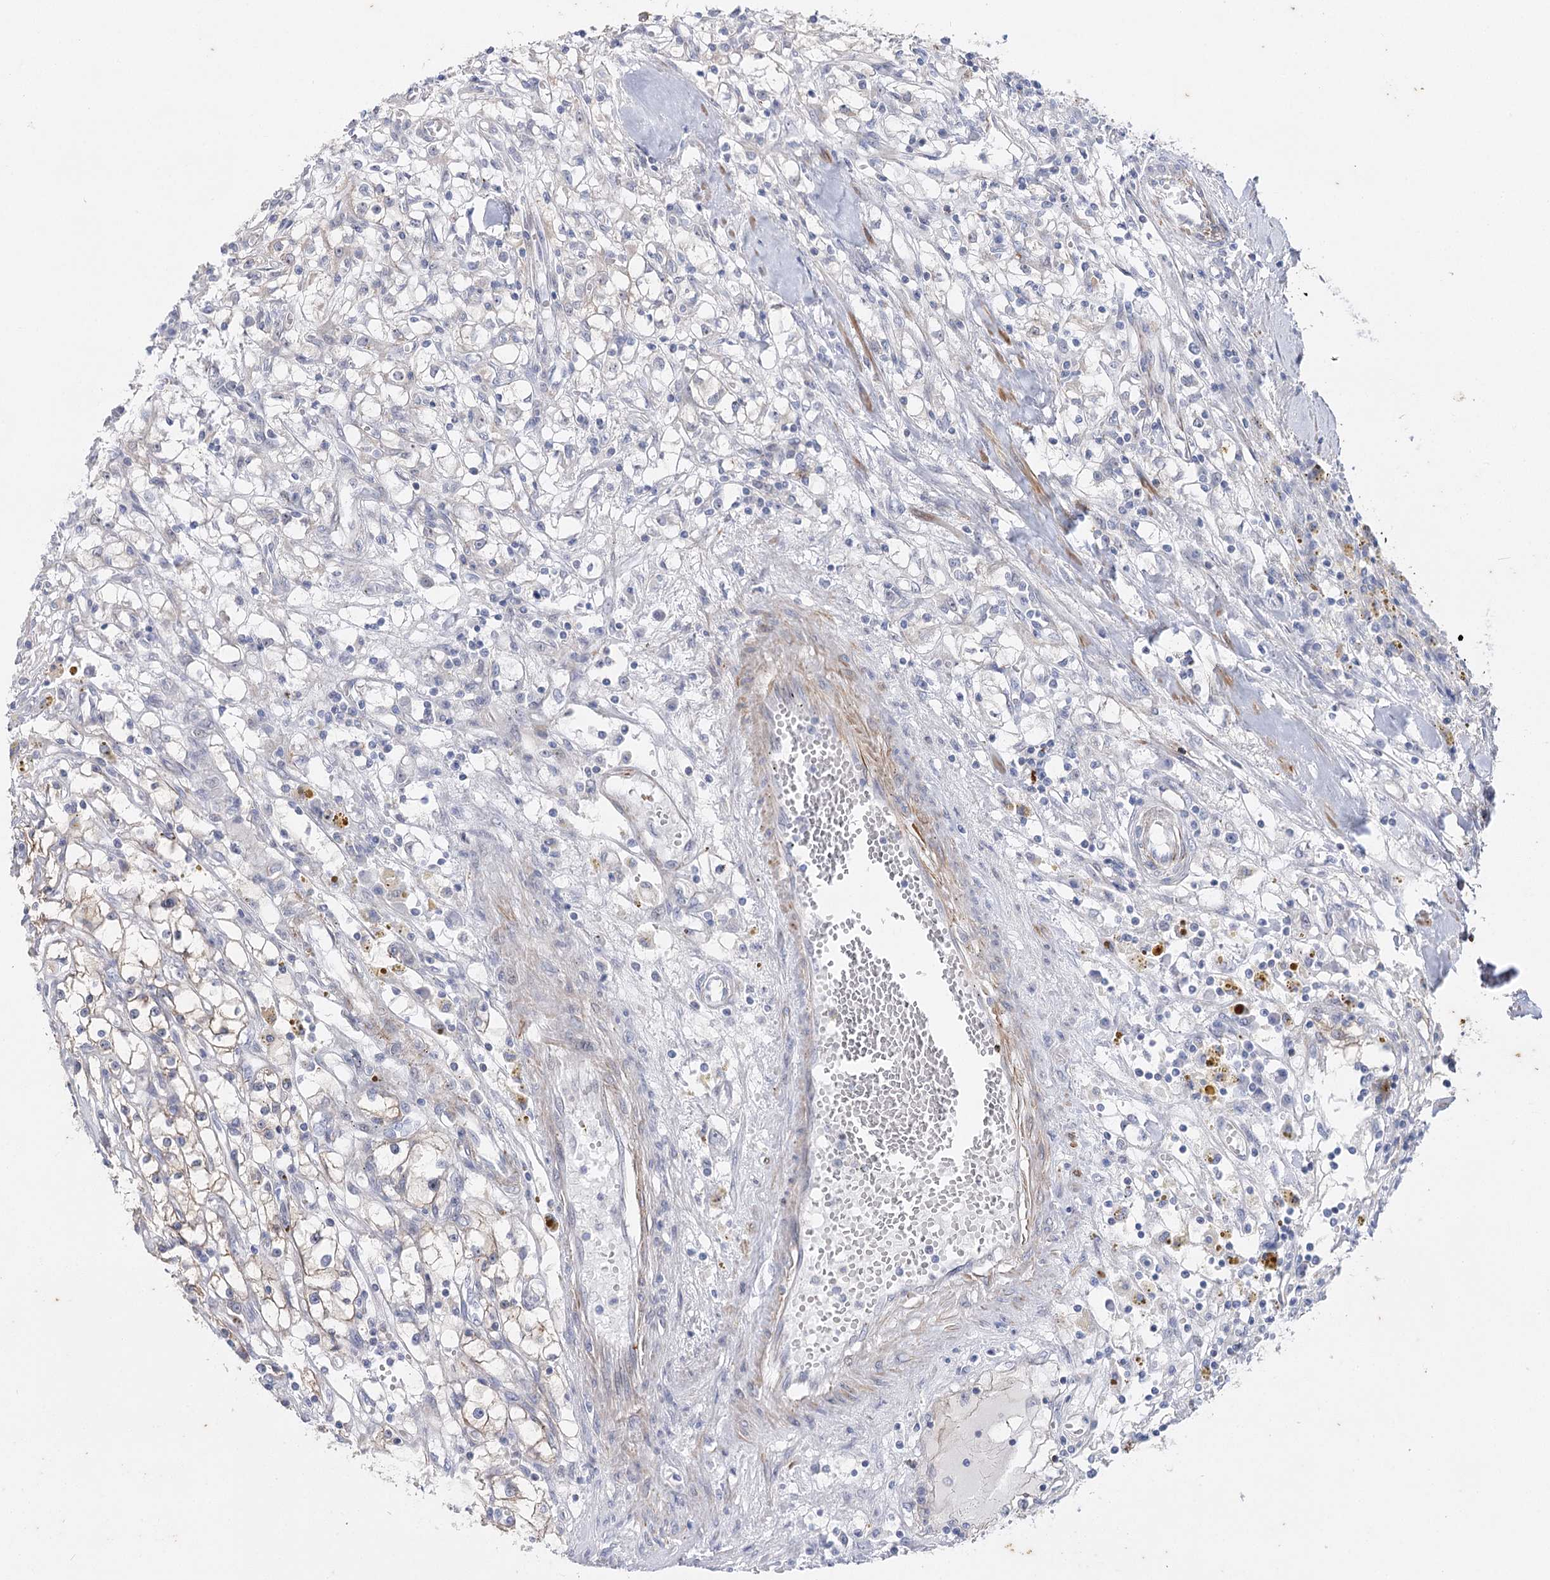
{"staining": {"intensity": "negative", "quantity": "none", "location": "none"}, "tissue": "renal cancer", "cell_type": "Tumor cells", "image_type": "cancer", "snomed": [{"axis": "morphology", "description": "Adenocarcinoma, NOS"}, {"axis": "topography", "description": "Kidney"}], "caption": "A micrograph of renal adenocarcinoma stained for a protein reveals no brown staining in tumor cells.", "gene": "AGXT2", "patient": {"sex": "male", "age": 56}}